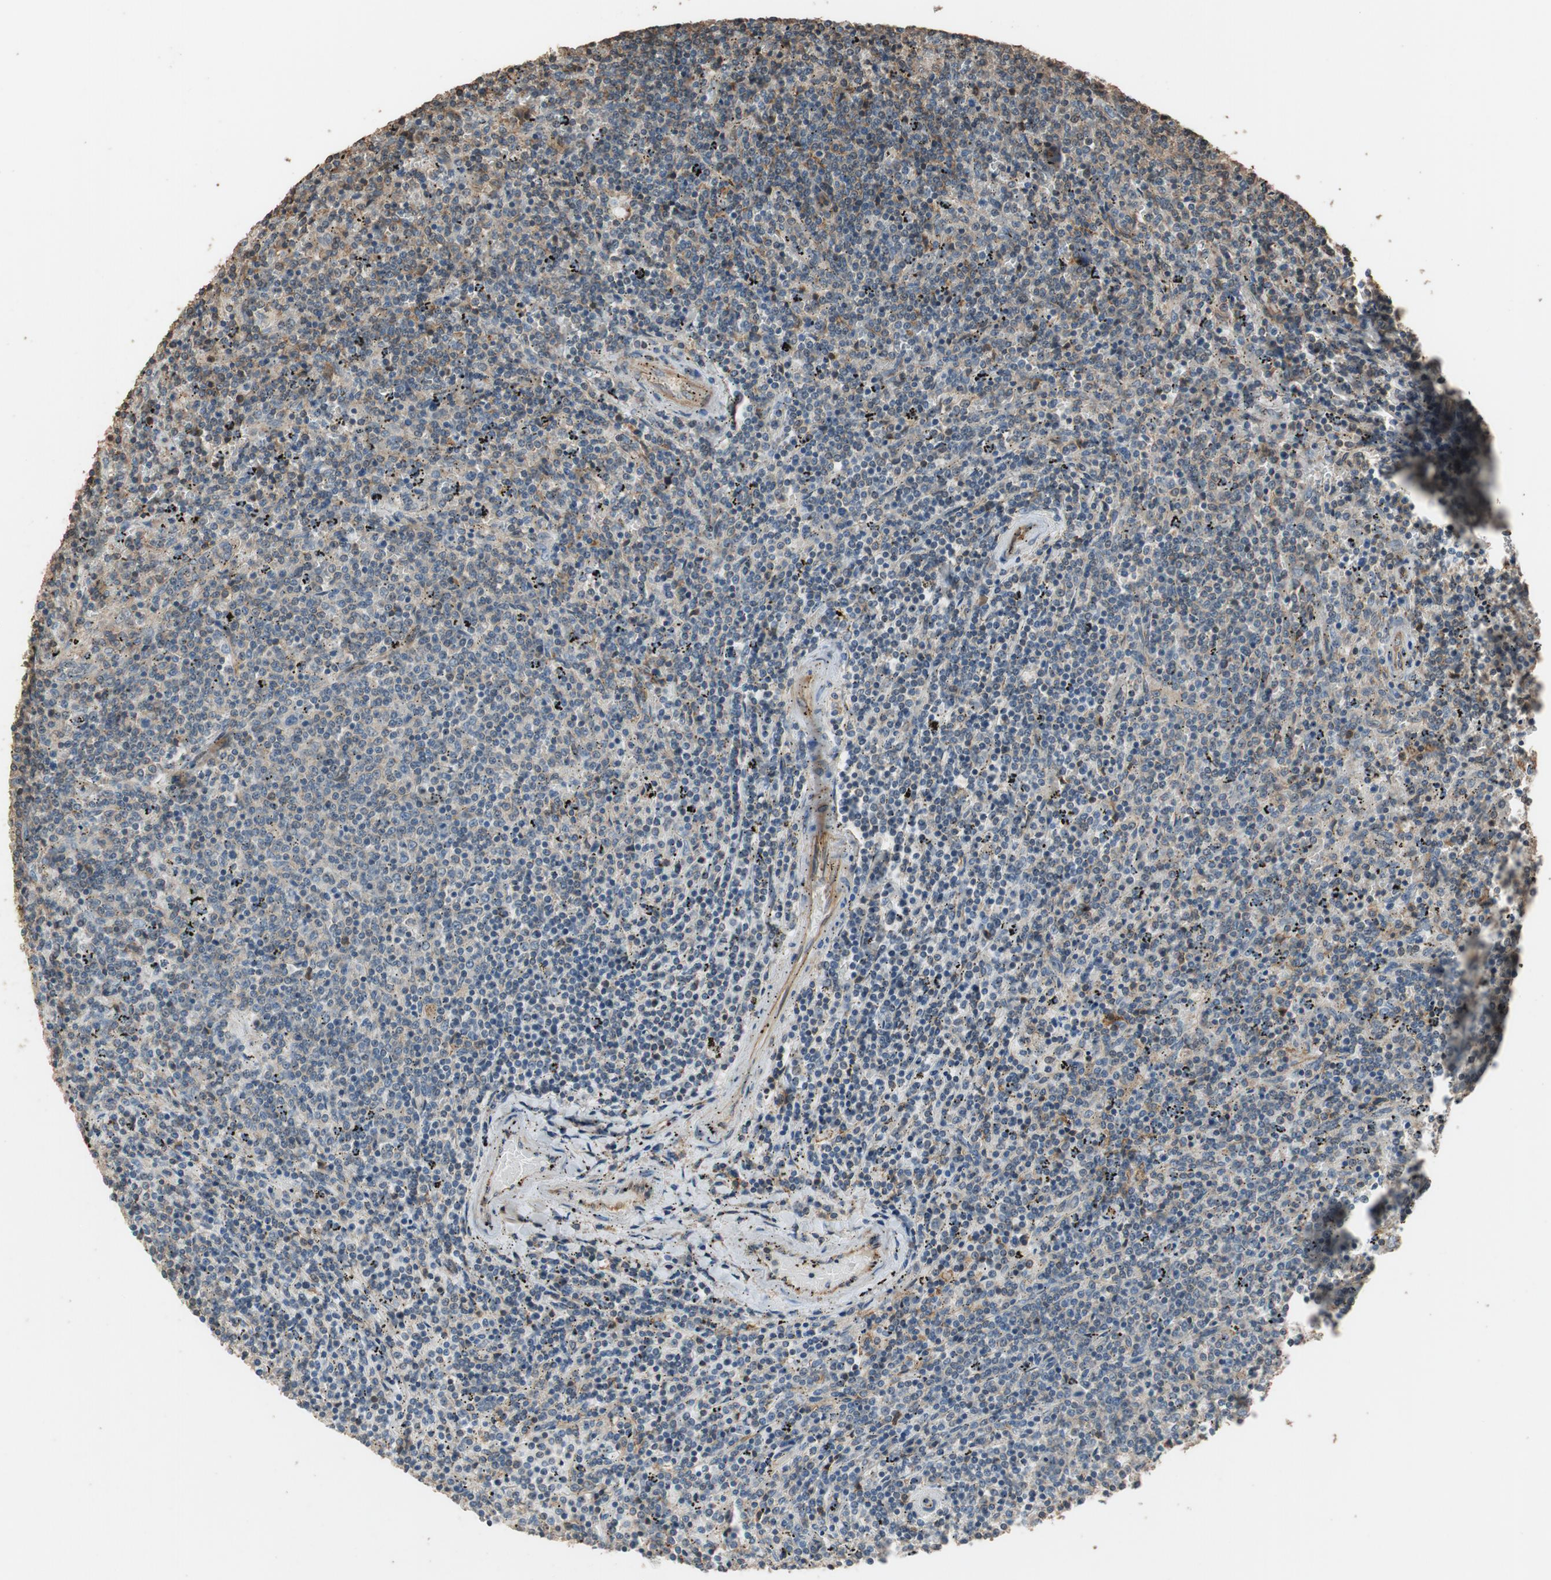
{"staining": {"intensity": "weak", "quantity": "<25%", "location": "cytoplasmic/membranous"}, "tissue": "lymphoma", "cell_type": "Tumor cells", "image_type": "cancer", "snomed": [{"axis": "morphology", "description": "Malignant lymphoma, non-Hodgkin's type, Low grade"}, {"axis": "topography", "description": "Spleen"}], "caption": "Tumor cells are negative for brown protein staining in lymphoma.", "gene": "MST1R", "patient": {"sex": "female", "age": 50}}